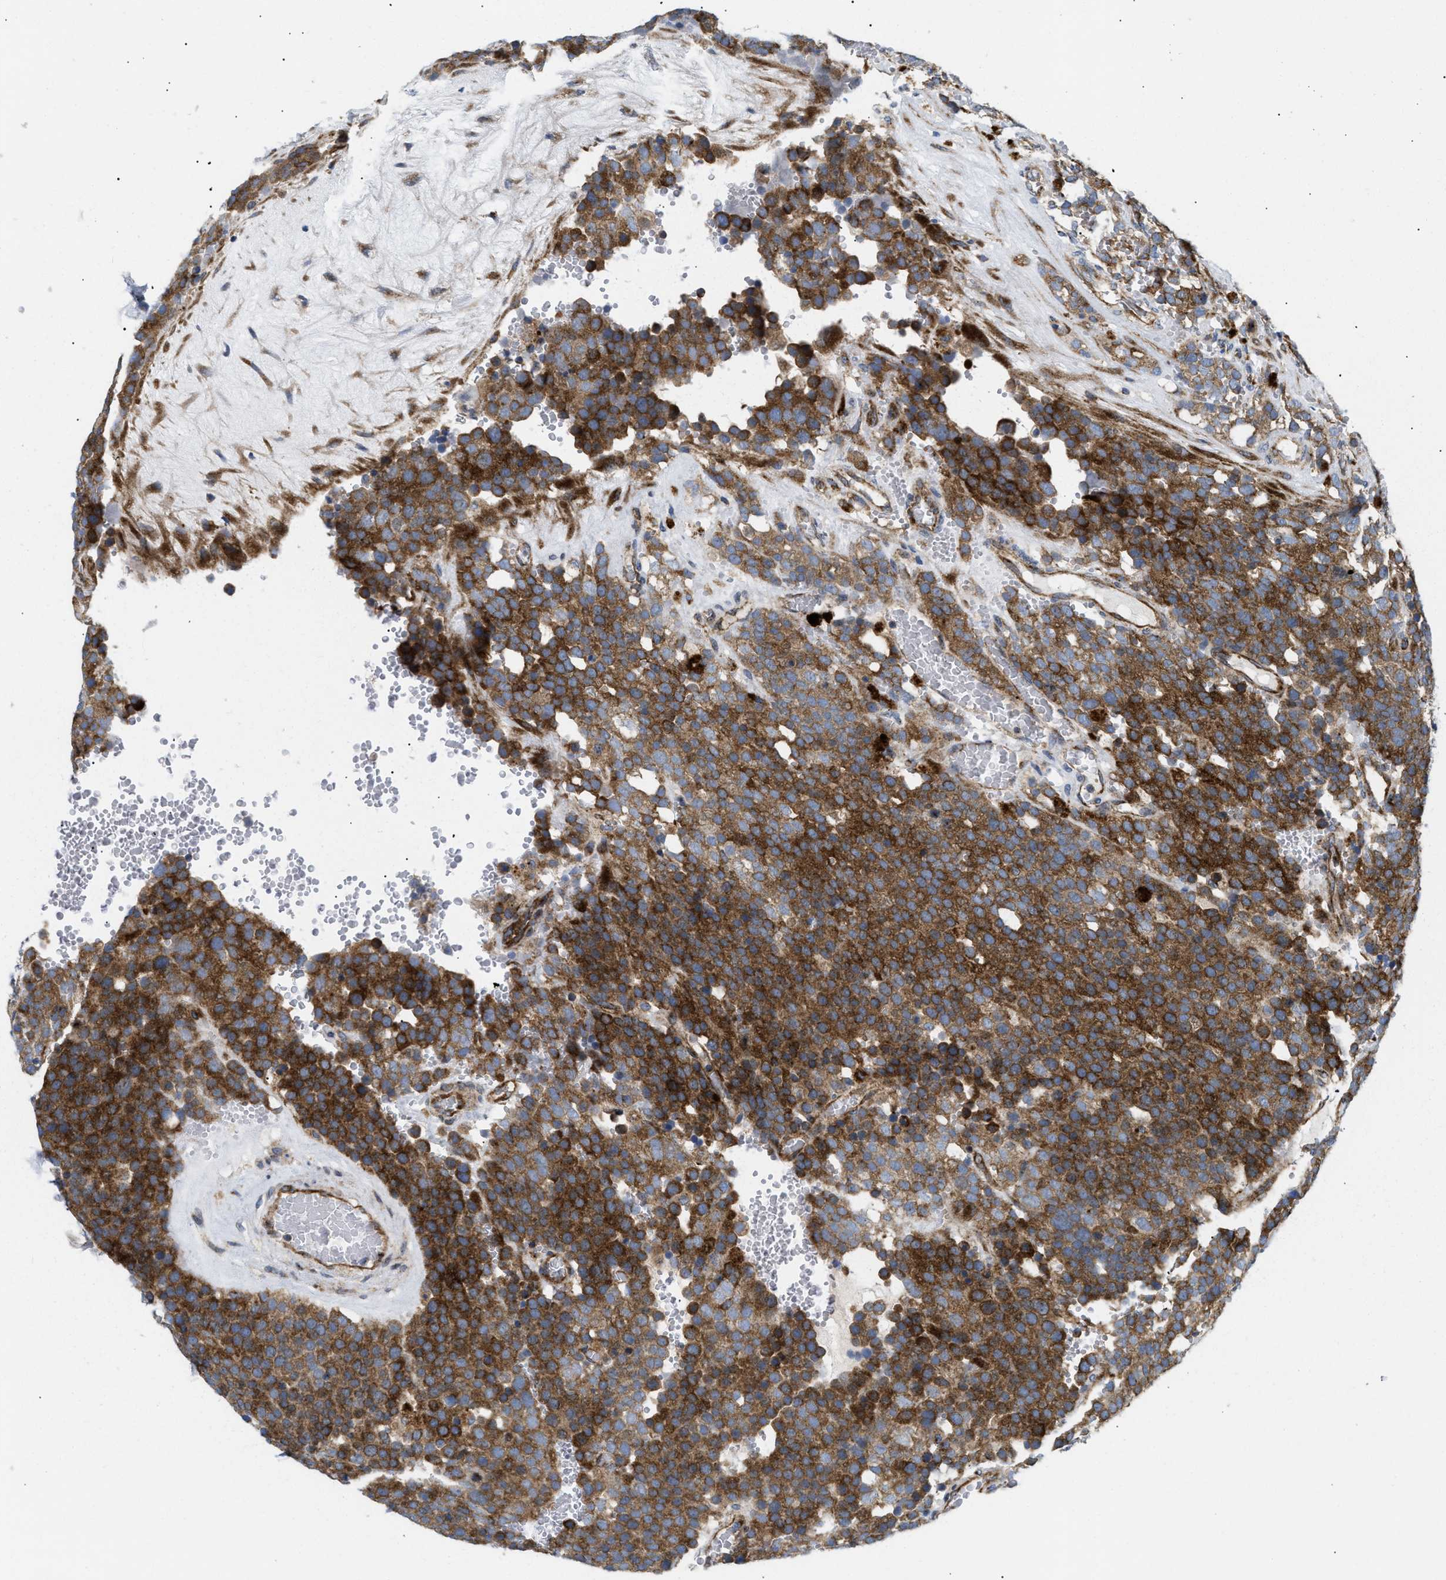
{"staining": {"intensity": "strong", "quantity": ">75%", "location": "cytoplasmic/membranous"}, "tissue": "testis cancer", "cell_type": "Tumor cells", "image_type": "cancer", "snomed": [{"axis": "morphology", "description": "Seminoma, NOS"}, {"axis": "topography", "description": "Testis"}], "caption": "Brown immunohistochemical staining in testis cancer (seminoma) reveals strong cytoplasmic/membranous staining in about >75% of tumor cells.", "gene": "DCTN4", "patient": {"sex": "male", "age": 71}}